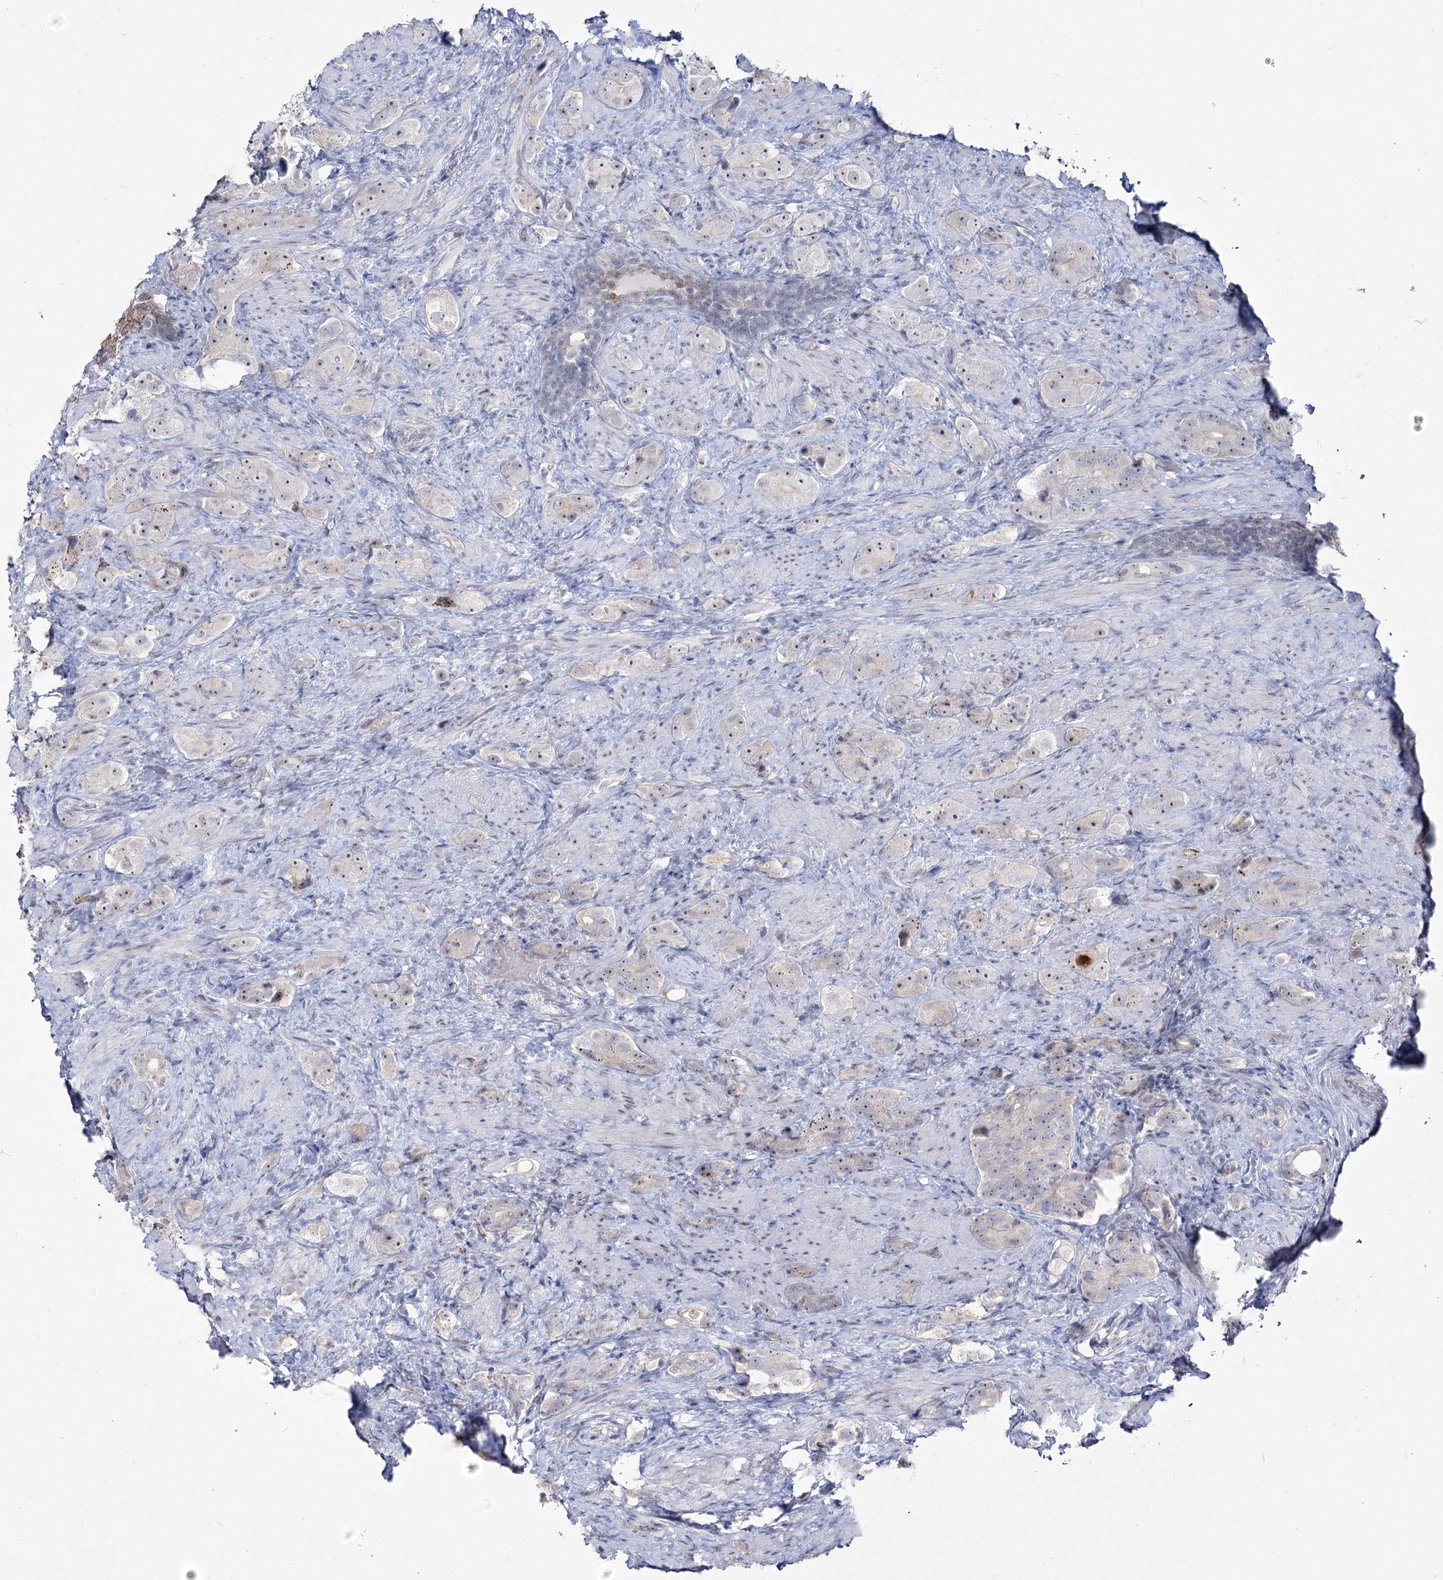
{"staining": {"intensity": "negative", "quantity": "none", "location": "none"}, "tissue": "prostate cancer", "cell_type": "Tumor cells", "image_type": "cancer", "snomed": [{"axis": "morphology", "description": "Adenocarcinoma, High grade"}, {"axis": "topography", "description": "Prostate"}], "caption": "The immunohistochemistry (IHC) histopathology image has no significant staining in tumor cells of adenocarcinoma (high-grade) (prostate) tissue. (IHC, brightfield microscopy, high magnification).", "gene": "DDX50", "patient": {"sex": "male", "age": 63}}